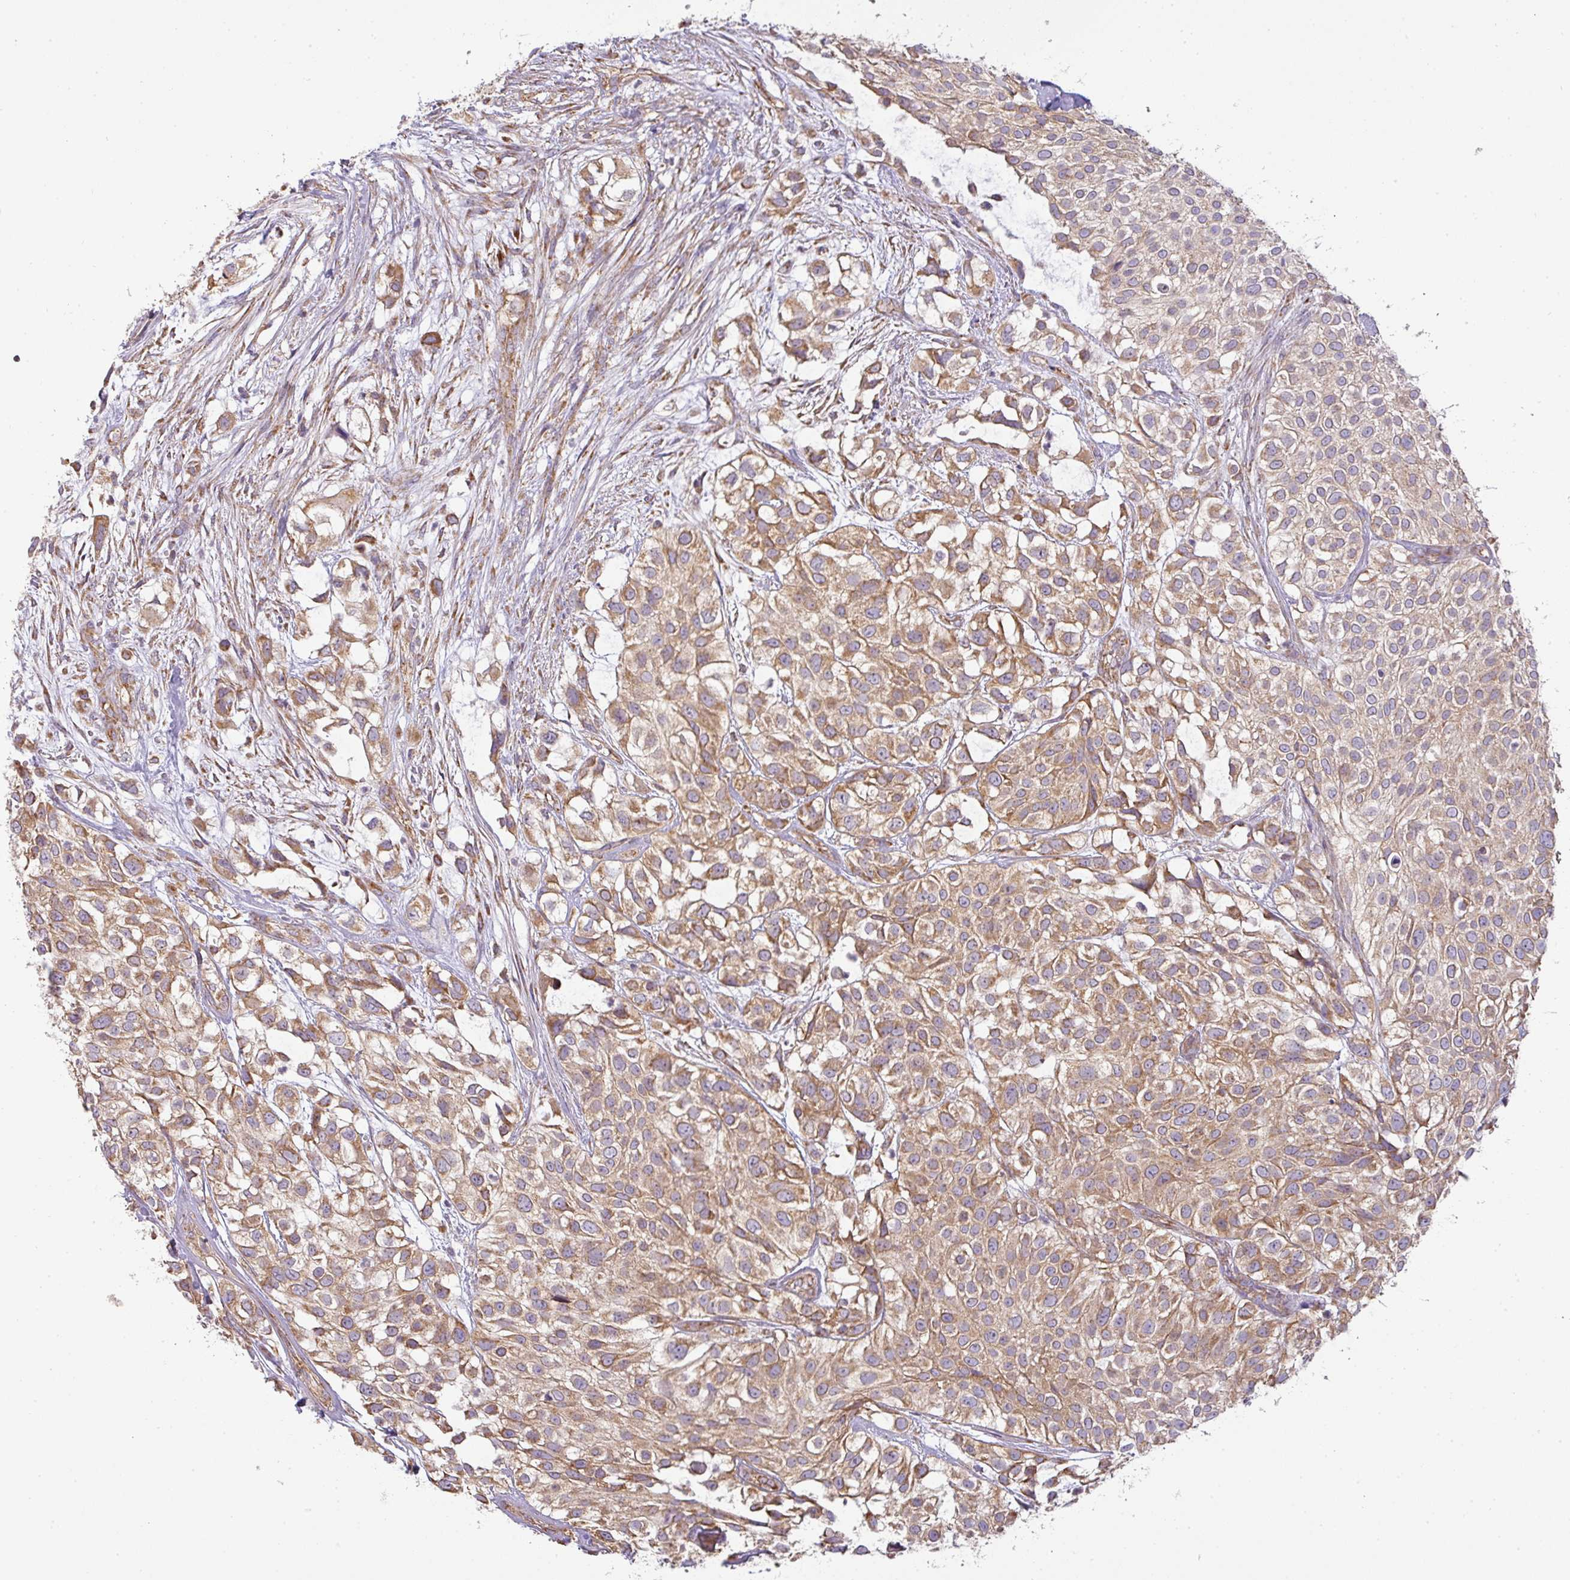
{"staining": {"intensity": "moderate", "quantity": ">75%", "location": "cytoplasmic/membranous"}, "tissue": "urothelial cancer", "cell_type": "Tumor cells", "image_type": "cancer", "snomed": [{"axis": "morphology", "description": "Urothelial carcinoma, High grade"}, {"axis": "topography", "description": "Urinary bladder"}], "caption": "Immunohistochemical staining of human urothelial carcinoma (high-grade) shows medium levels of moderate cytoplasmic/membranous expression in about >75% of tumor cells. (IHC, brightfield microscopy, high magnification).", "gene": "ZNF211", "patient": {"sex": "male", "age": 56}}